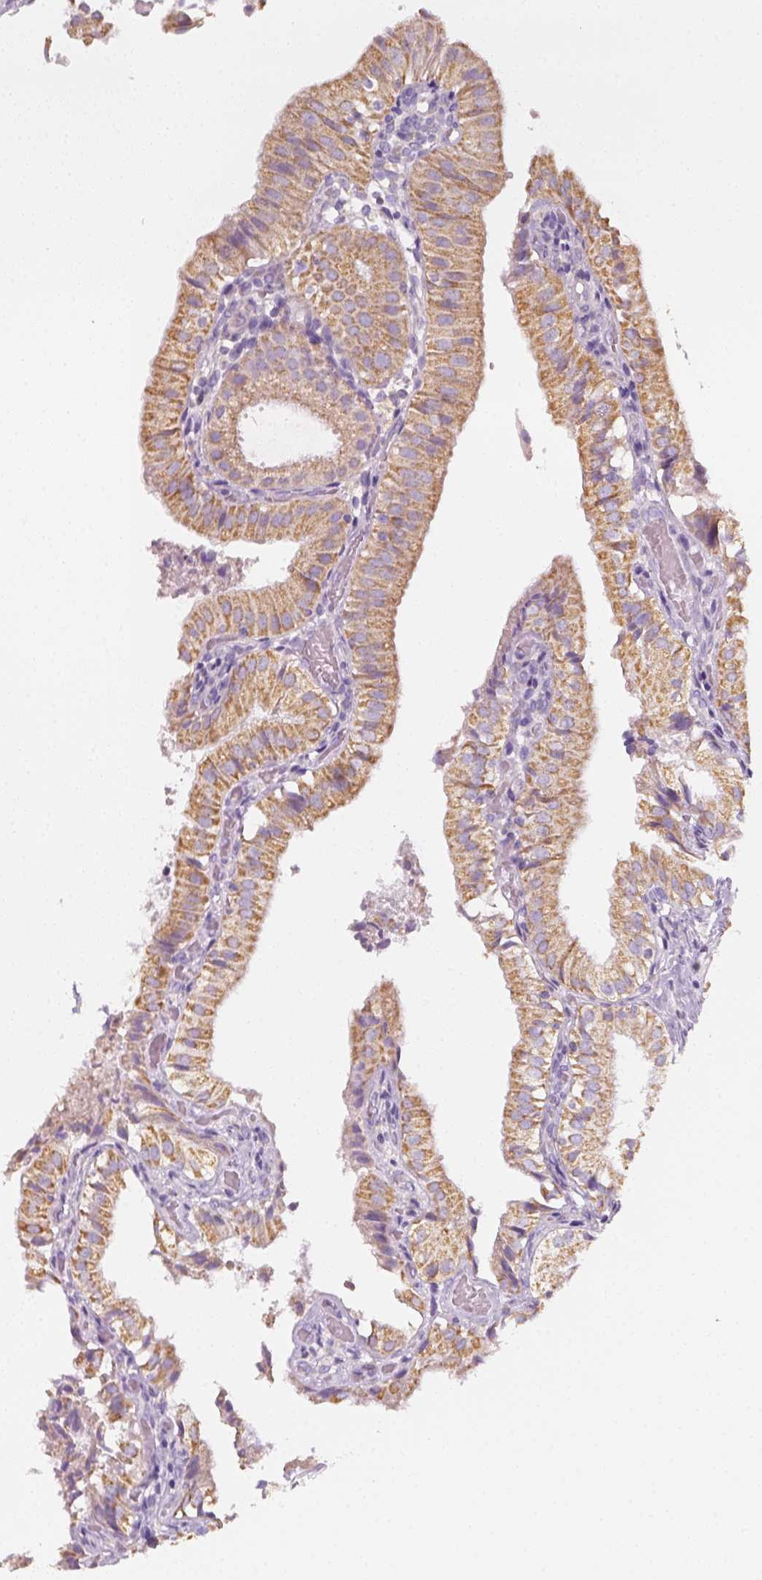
{"staining": {"intensity": "moderate", "quantity": ">75%", "location": "cytoplasmic/membranous"}, "tissue": "gallbladder", "cell_type": "Glandular cells", "image_type": "normal", "snomed": [{"axis": "morphology", "description": "Normal tissue, NOS"}, {"axis": "topography", "description": "Gallbladder"}], "caption": "DAB immunohistochemical staining of normal gallbladder reveals moderate cytoplasmic/membranous protein expression in approximately >75% of glandular cells. Using DAB (brown) and hematoxylin (blue) stains, captured at high magnification using brightfield microscopy.", "gene": "AWAT2", "patient": {"sex": "female", "age": 47}}